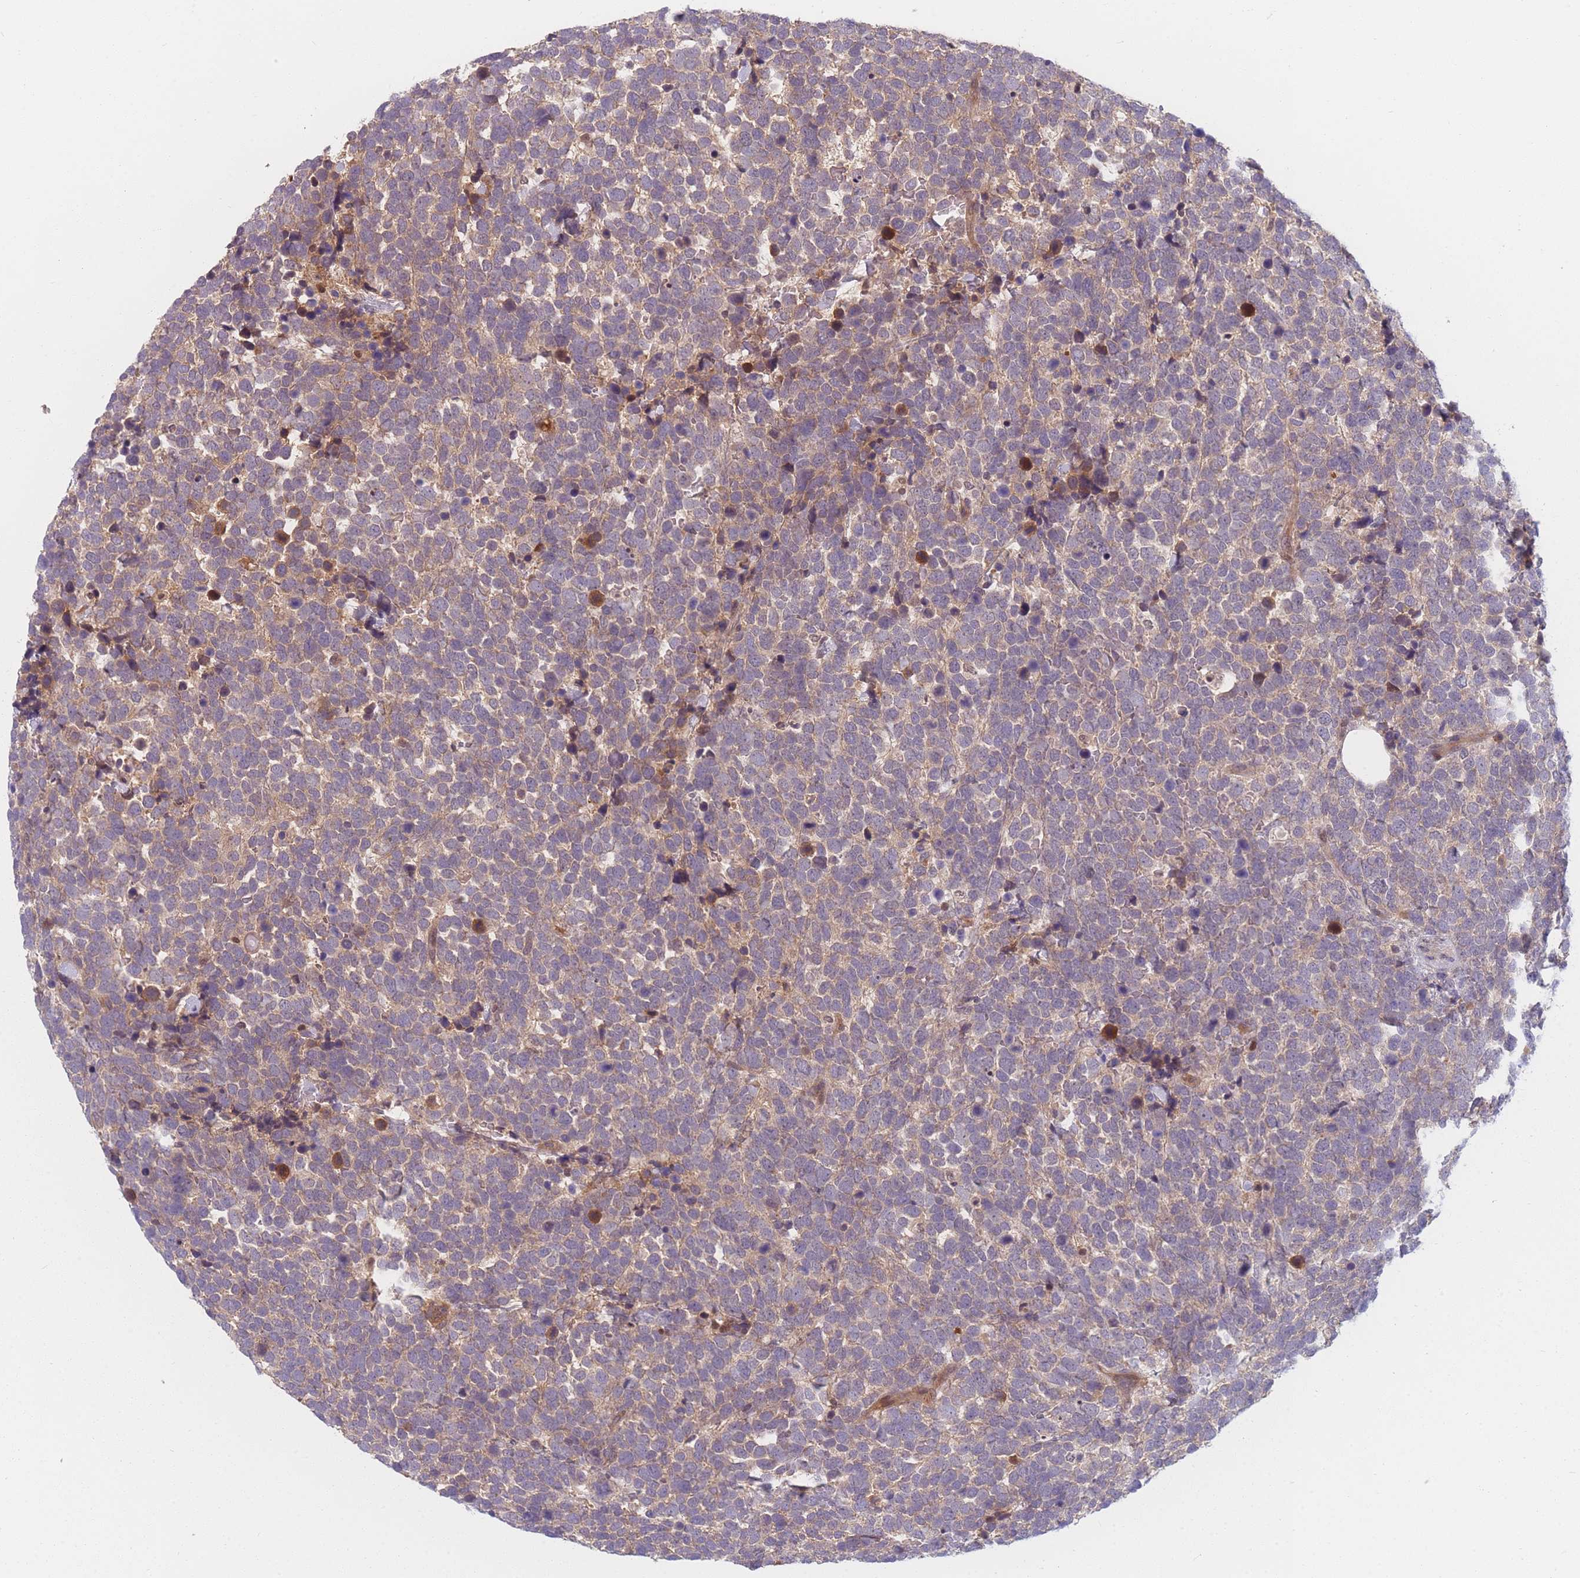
{"staining": {"intensity": "moderate", "quantity": "25%-75%", "location": "cytoplasmic/membranous"}, "tissue": "urothelial cancer", "cell_type": "Tumor cells", "image_type": "cancer", "snomed": [{"axis": "morphology", "description": "Urothelial carcinoma, High grade"}, {"axis": "topography", "description": "Urinary bladder"}], "caption": "A histopathology image of human urothelial cancer stained for a protein shows moderate cytoplasmic/membranous brown staining in tumor cells. (DAB (3,3'-diaminobenzidine) IHC, brown staining for protein, blue staining for nuclei).", "gene": "FAM153A", "patient": {"sex": "female", "age": 82}}